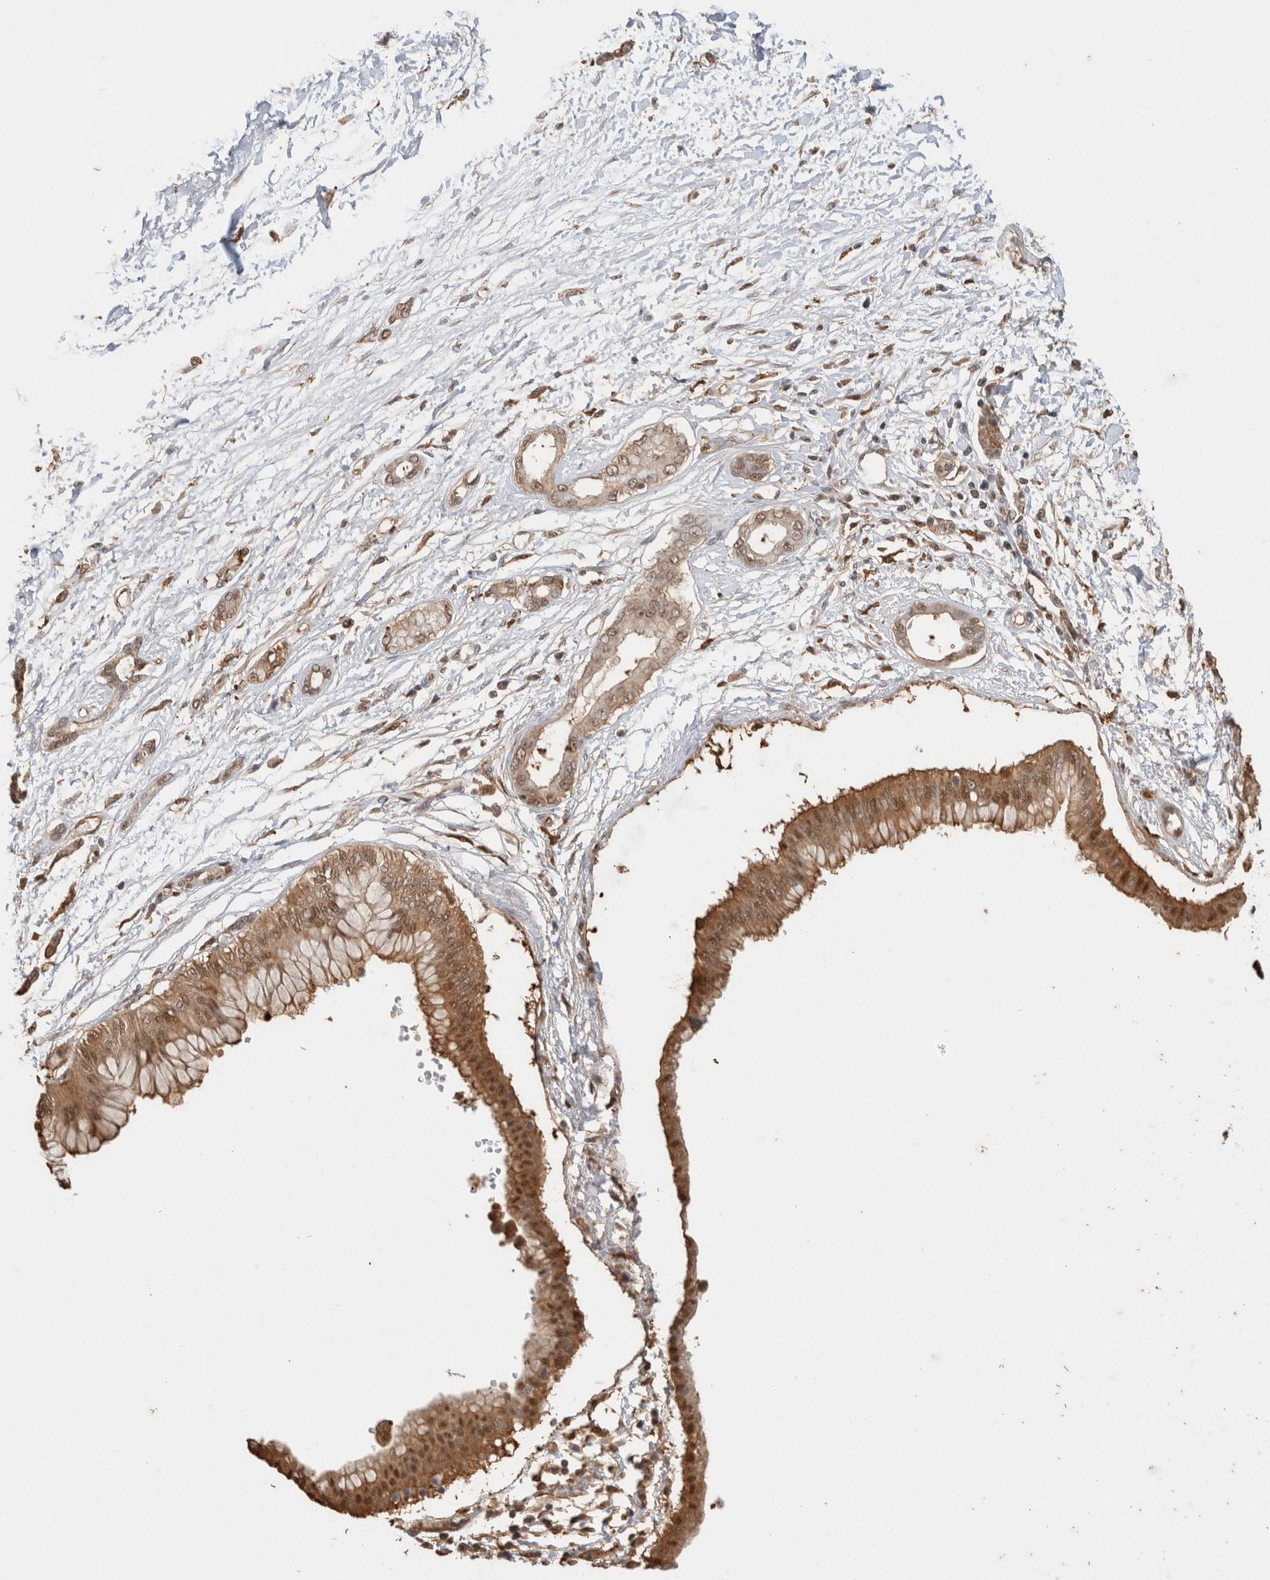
{"staining": {"intensity": "moderate", "quantity": ">75%", "location": "cytoplasmic/membranous,nuclear"}, "tissue": "pancreatic cancer", "cell_type": "Tumor cells", "image_type": "cancer", "snomed": [{"axis": "morphology", "description": "Adenocarcinoma, NOS"}, {"axis": "topography", "description": "Pancreas"}], "caption": "This is a photomicrograph of IHC staining of pancreatic adenocarcinoma, which shows moderate expression in the cytoplasmic/membranous and nuclear of tumor cells.", "gene": "YWHAH", "patient": {"sex": "male", "age": 56}}